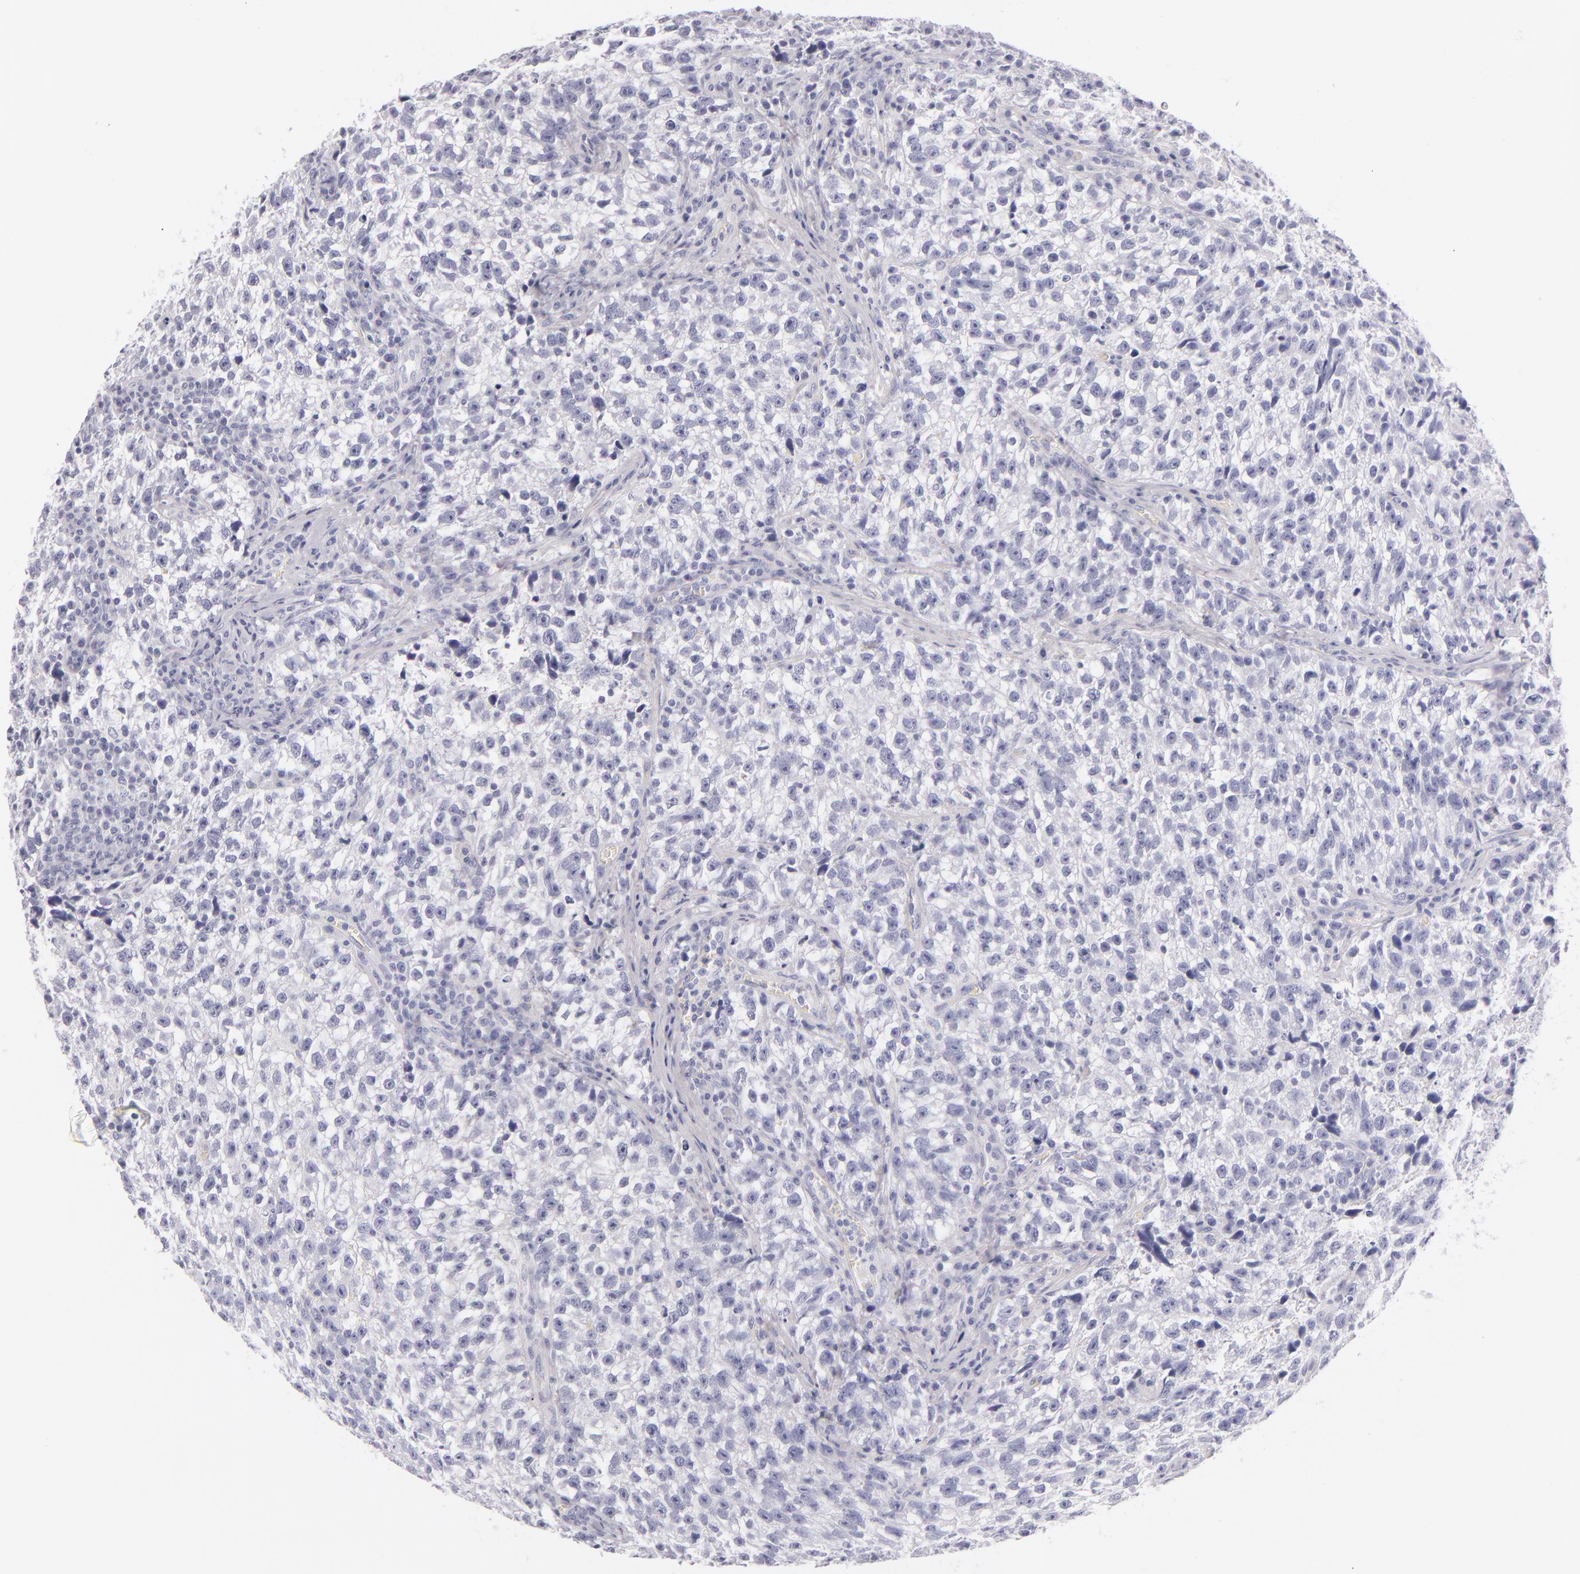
{"staining": {"intensity": "negative", "quantity": "none", "location": "none"}, "tissue": "testis cancer", "cell_type": "Tumor cells", "image_type": "cancer", "snomed": [{"axis": "morphology", "description": "Seminoma, NOS"}, {"axis": "topography", "description": "Testis"}], "caption": "An image of testis seminoma stained for a protein exhibits no brown staining in tumor cells.", "gene": "TPSD1", "patient": {"sex": "male", "age": 38}}